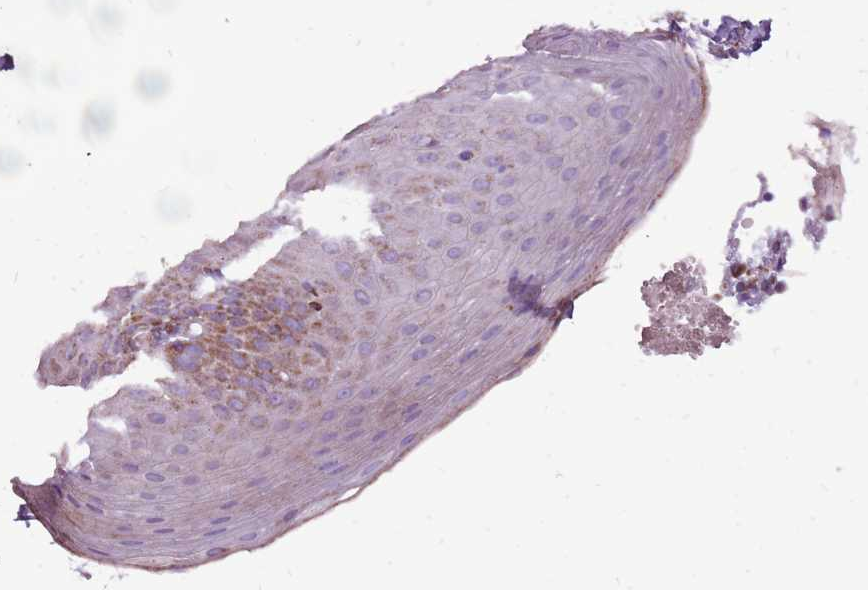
{"staining": {"intensity": "strong", "quantity": ">75%", "location": "cytoplasmic/membranous"}, "tissue": "tonsil", "cell_type": "Germinal center cells", "image_type": "normal", "snomed": [{"axis": "morphology", "description": "Normal tissue, NOS"}, {"axis": "topography", "description": "Tonsil"}], "caption": "Brown immunohistochemical staining in unremarkable tonsil shows strong cytoplasmic/membranous staining in about >75% of germinal center cells. The staining is performed using DAB (3,3'-diaminobenzidine) brown chromogen to label protein expression. The nuclei are counter-stained blue using hematoxylin.", "gene": "GCDH", "patient": {"sex": "female", "age": 19}}